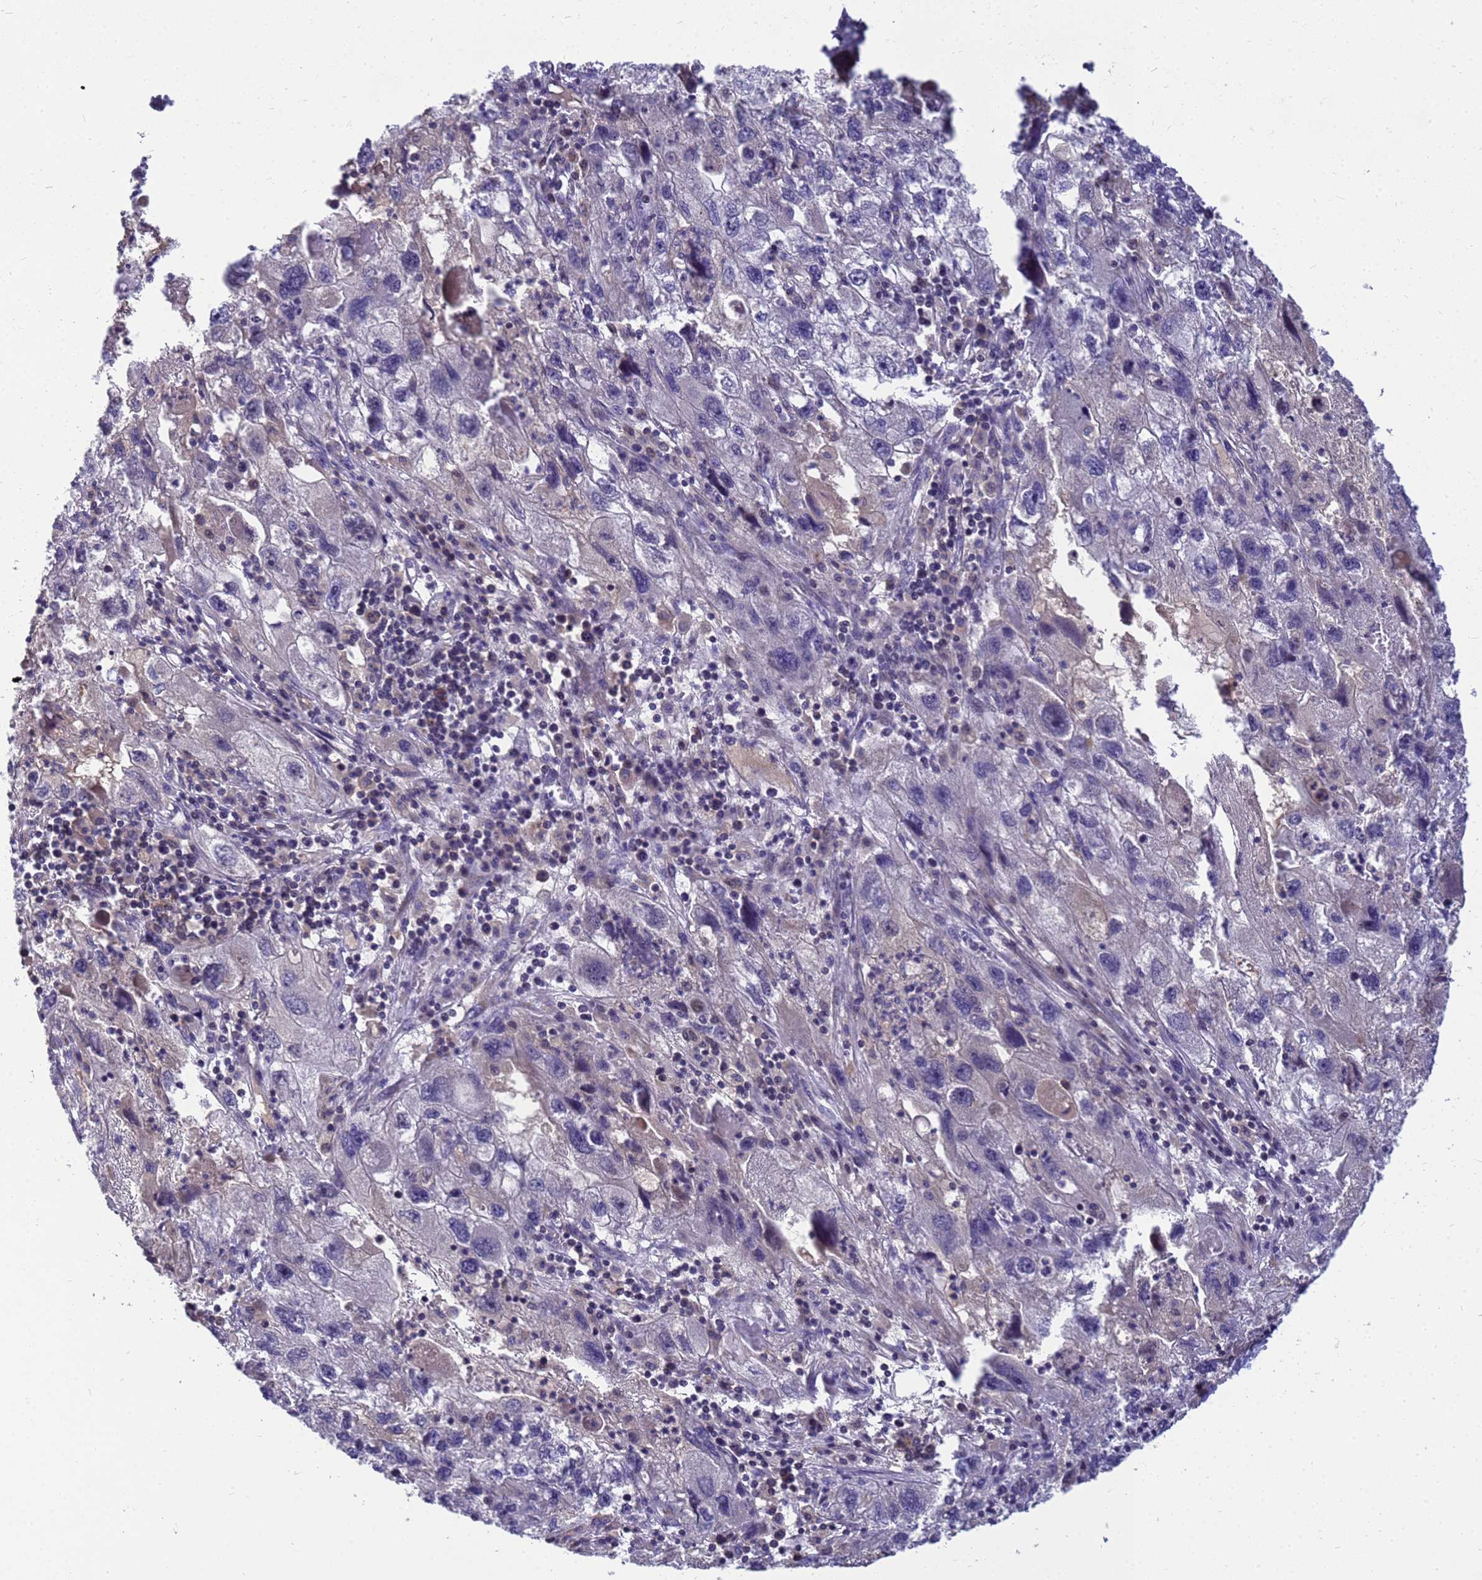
{"staining": {"intensity": "negative", "quantity": "none", "location": "none"}, "tissue": "endometrial cancer", "cell_type": "Tumor cells", "image_type": "cancer", "snomed": [{"axis": "morphology", "description": "Adenocarcinoma, NOS"}, {"axis": "topography", "description": "Endometrium"}], "caption": "Endometrial adenocarcinoma was stained to show a protein in brown. There is no significant expression in tumor cells.", "gene": "TMEM74B", "patient": {"sex": "female", "age": 49}}